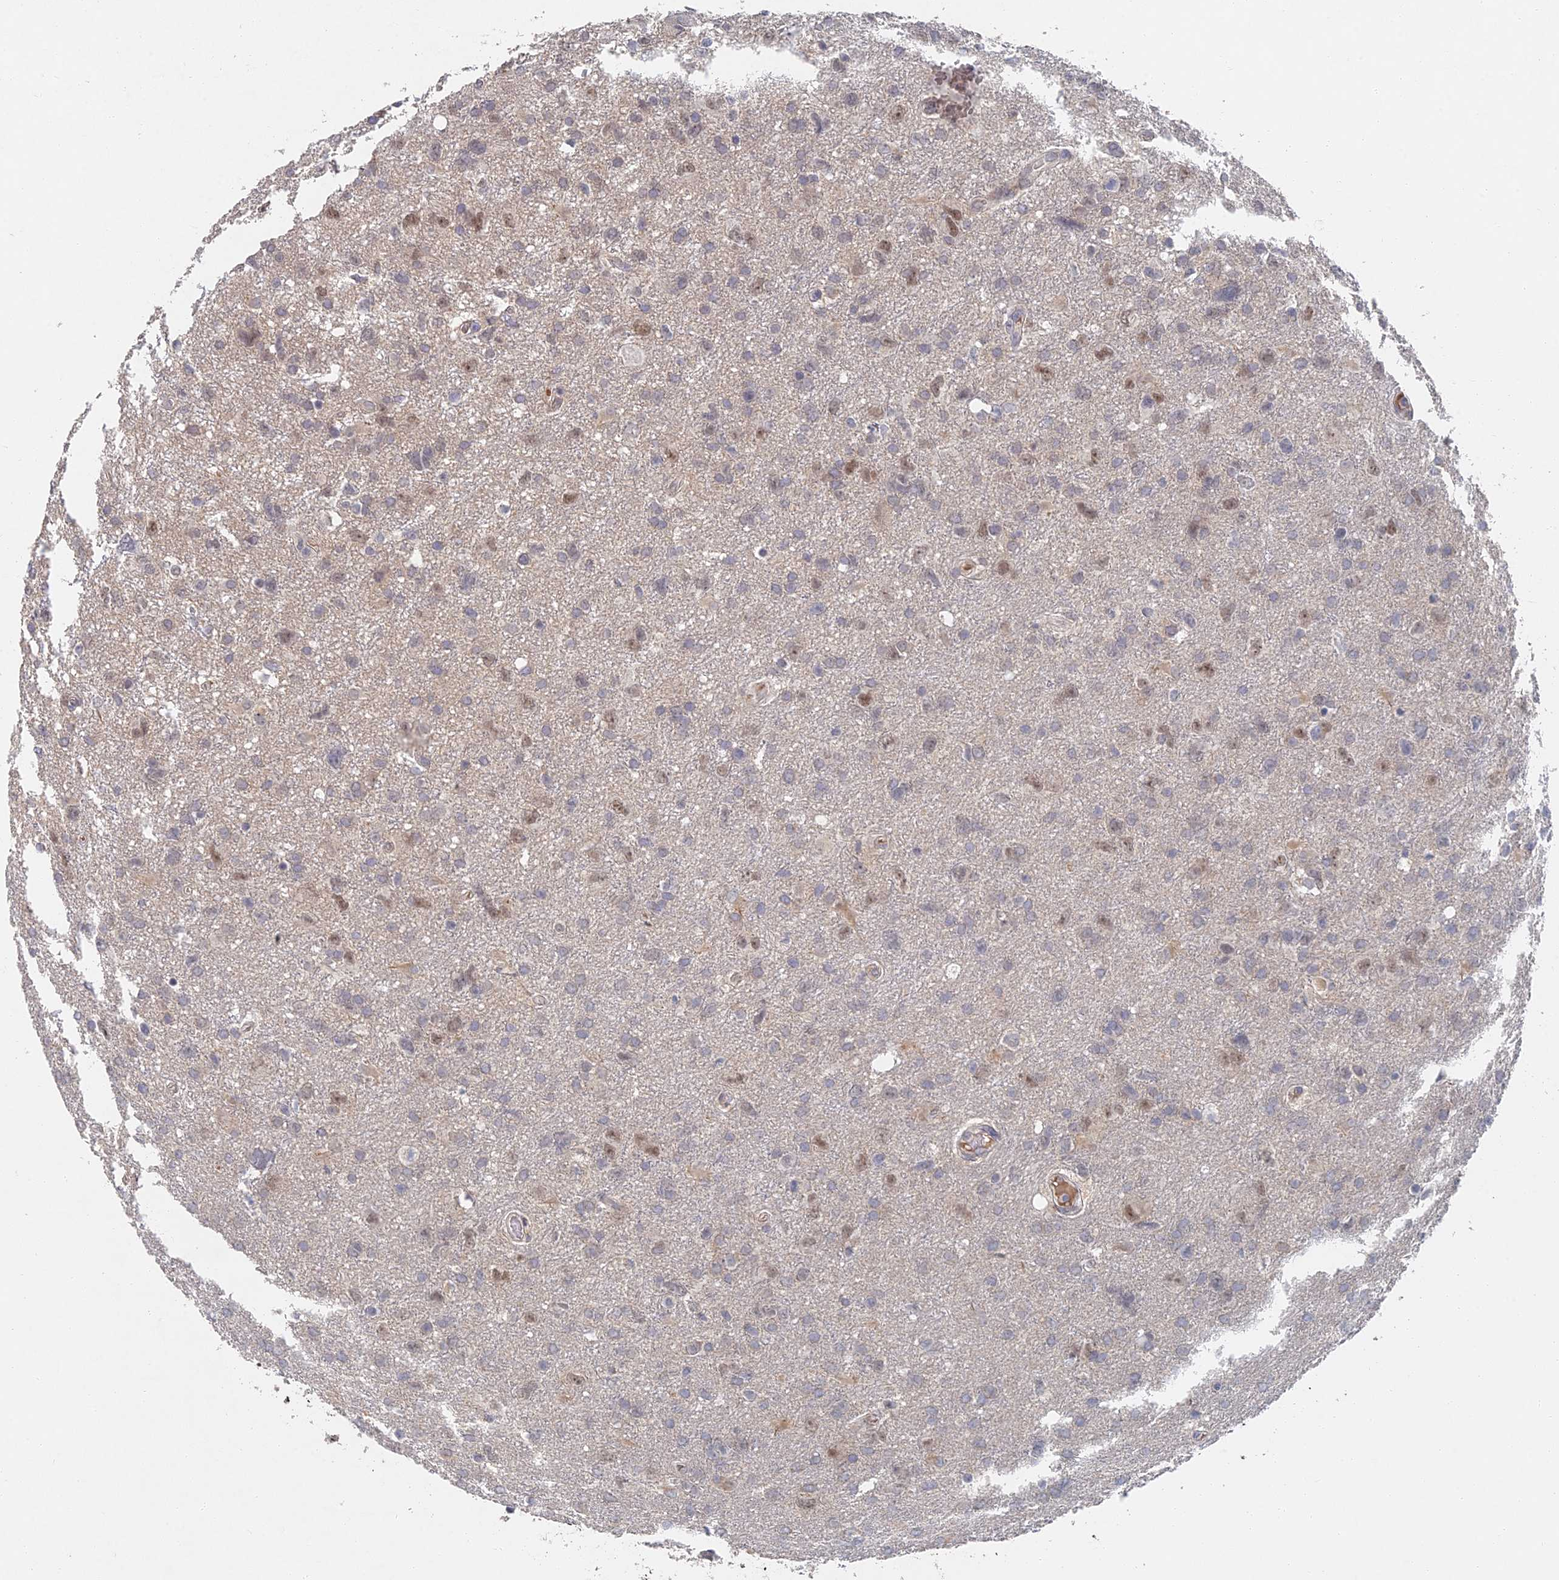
{"staining": {"intensity": "weak", "quantity": "<25%", "location": "nuclear"}, "tissue": "glioma", "cell_type": "Tumor cells", "image_type": "cancer", "snomed": [{"axis": "morphology", "description": "Glioma, malignant, High grade"}, {"axis": "topography", "description": "Brain"}], "caption": "High magnification brightfield microscopy of malignant high-grade glioma stained with DAB (3,3'-diaminobenzidine) (brown) and counterstained with hematoxylin (blue): tumor cells show no significant expression.", "gene": "GNA15", "patient": {"sex": "male", "age": 61}}